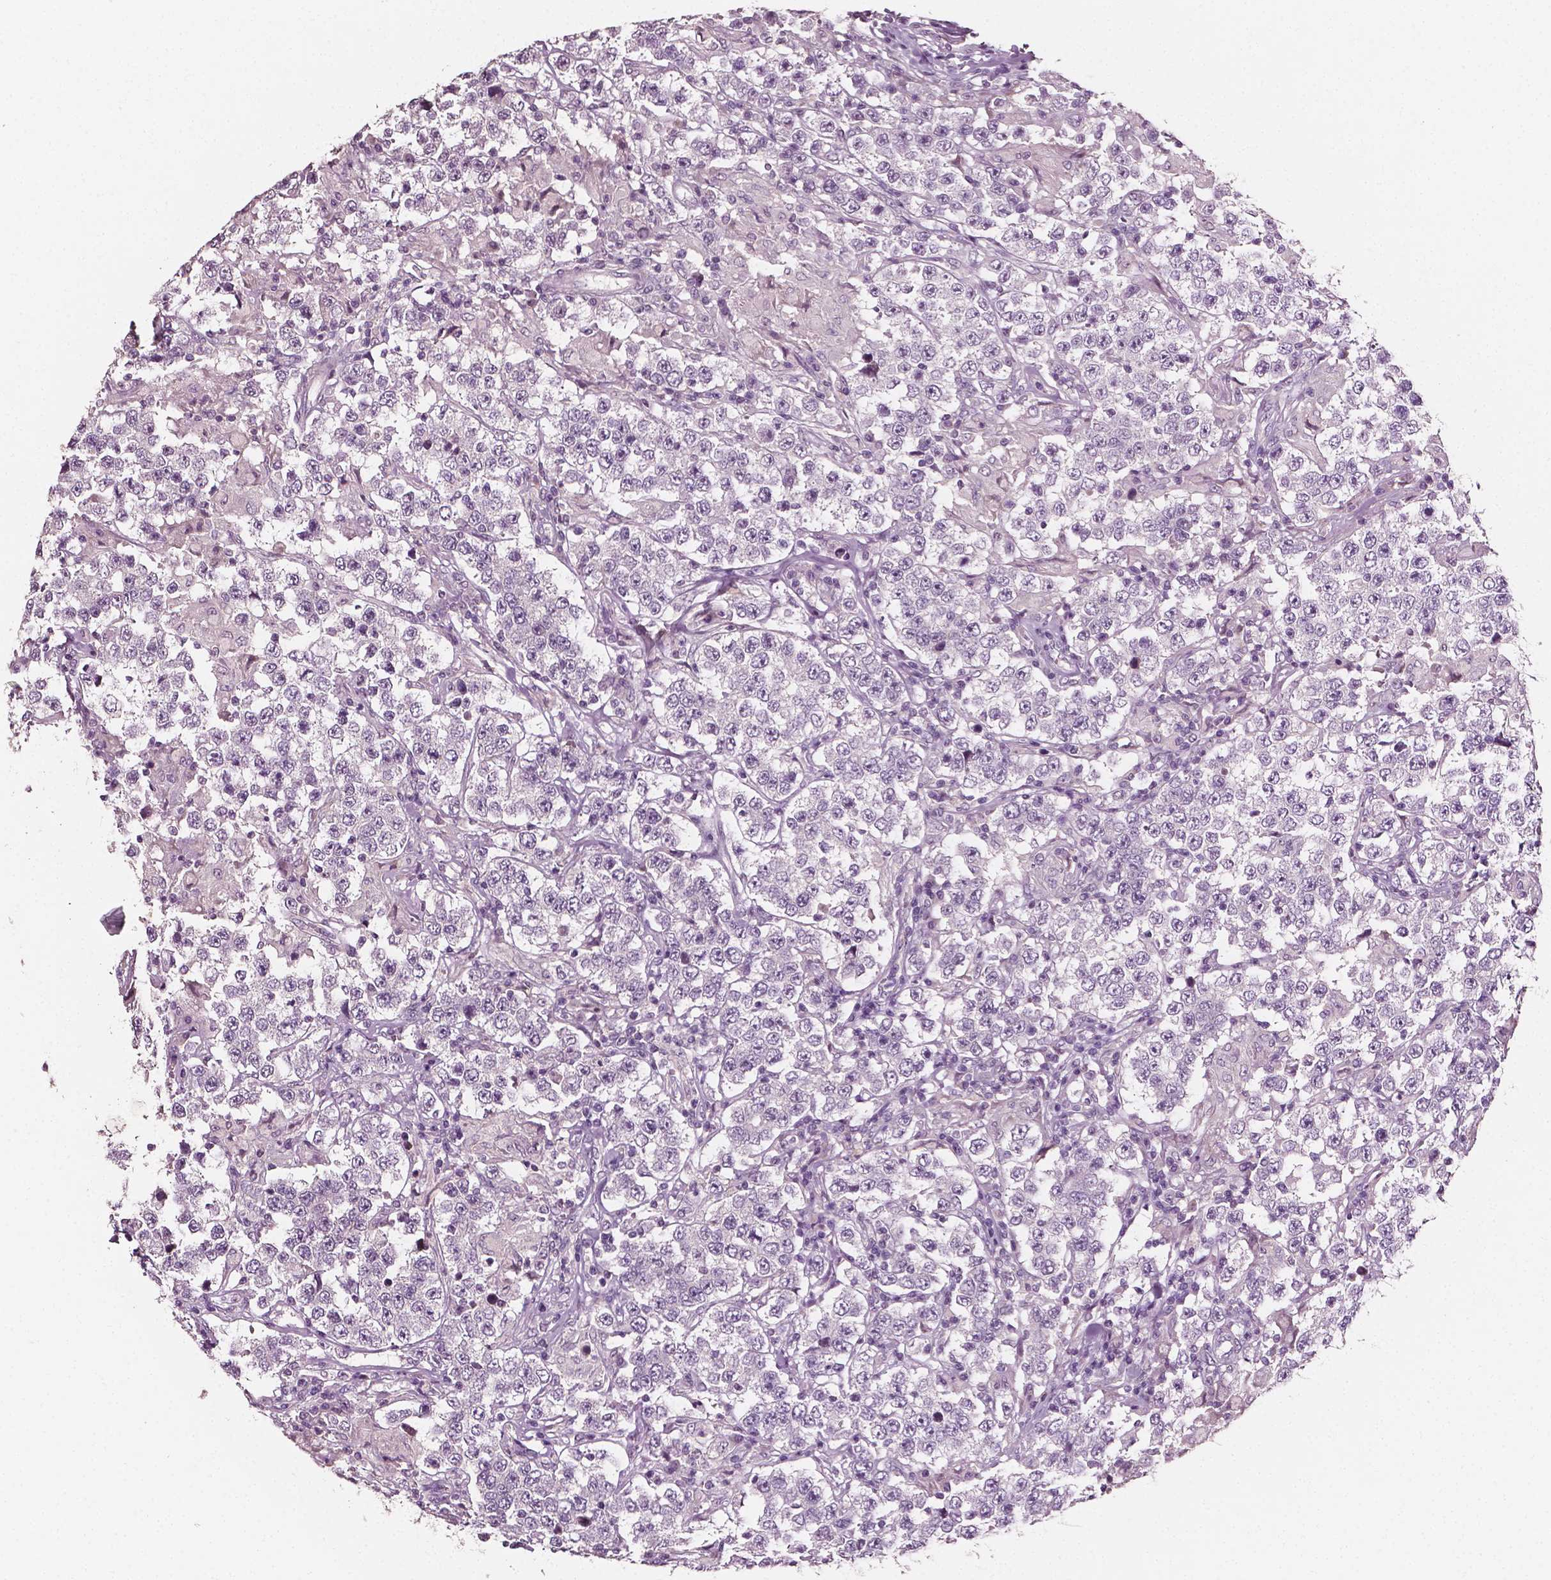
{"staining": {"intensity": "negative", "quantity": "none", "location": "none"}, "tissue": "testis cancer", "cell_type": "Tumor cells", "image_type": "cancer", "snomed": [{"axis": "morphology", "description": "Seminoma, NOS"}, {"axis": "morphology", "description": "Carcinoma, Embryonal, NOS"}, {"axis": "topography", "description": "Testis"}], "caption": "Testis seminoma was stained to show a protein in brown. There is no significant positivity in tumor cells. (Immunohistochemistry (ihc), brightfield microscopy, high magnification).", "gene": "PLA2R1", "patient": {"sex": "male", "age": 41}}